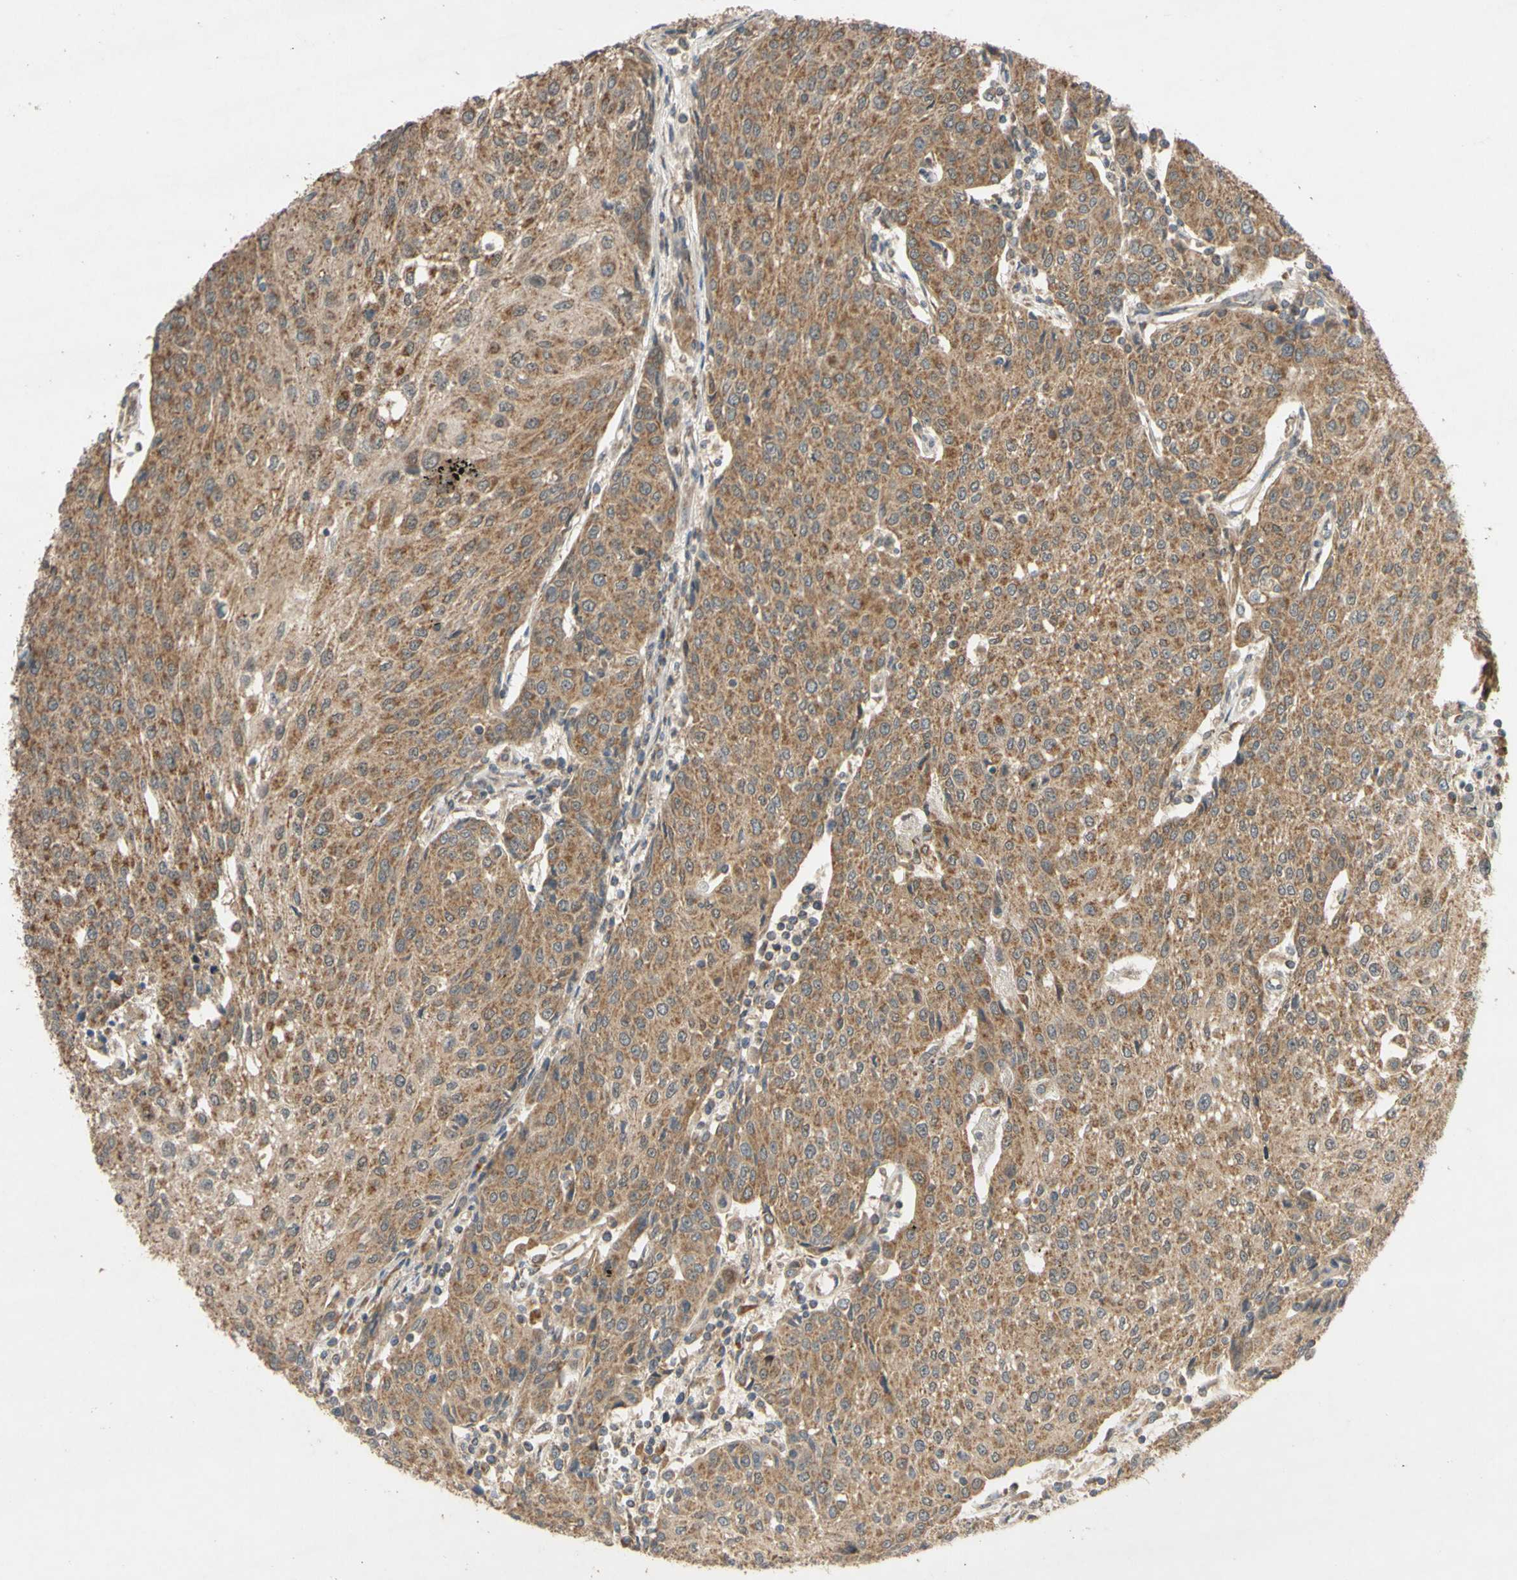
{"staining": {"intensity": "moderate", "quantity": ">75%", "location": "cytoplasmic/membranous"}, "tissue": "urothelial cancer", "cell_type": "Tumor cells", "image_type": "cancer", "snomed": [{"axis": "morphology", "description": "Urothelial carcinoma, High grade"}, {"axis": "topography", "description": "Urinary bladder"}], "caption": "Immunohistochemical staining of urothelial cancer shows medium levels of moderate cytoplasmic/membranous protein staining in about >75% of tumor cells. The staining is performed using DAB brown chromogen to label protein expression. The nuclei are counter-stained blue using hematoxylin.", "gene": "CD164", "patient": {"sex": "female", "age": 85}}